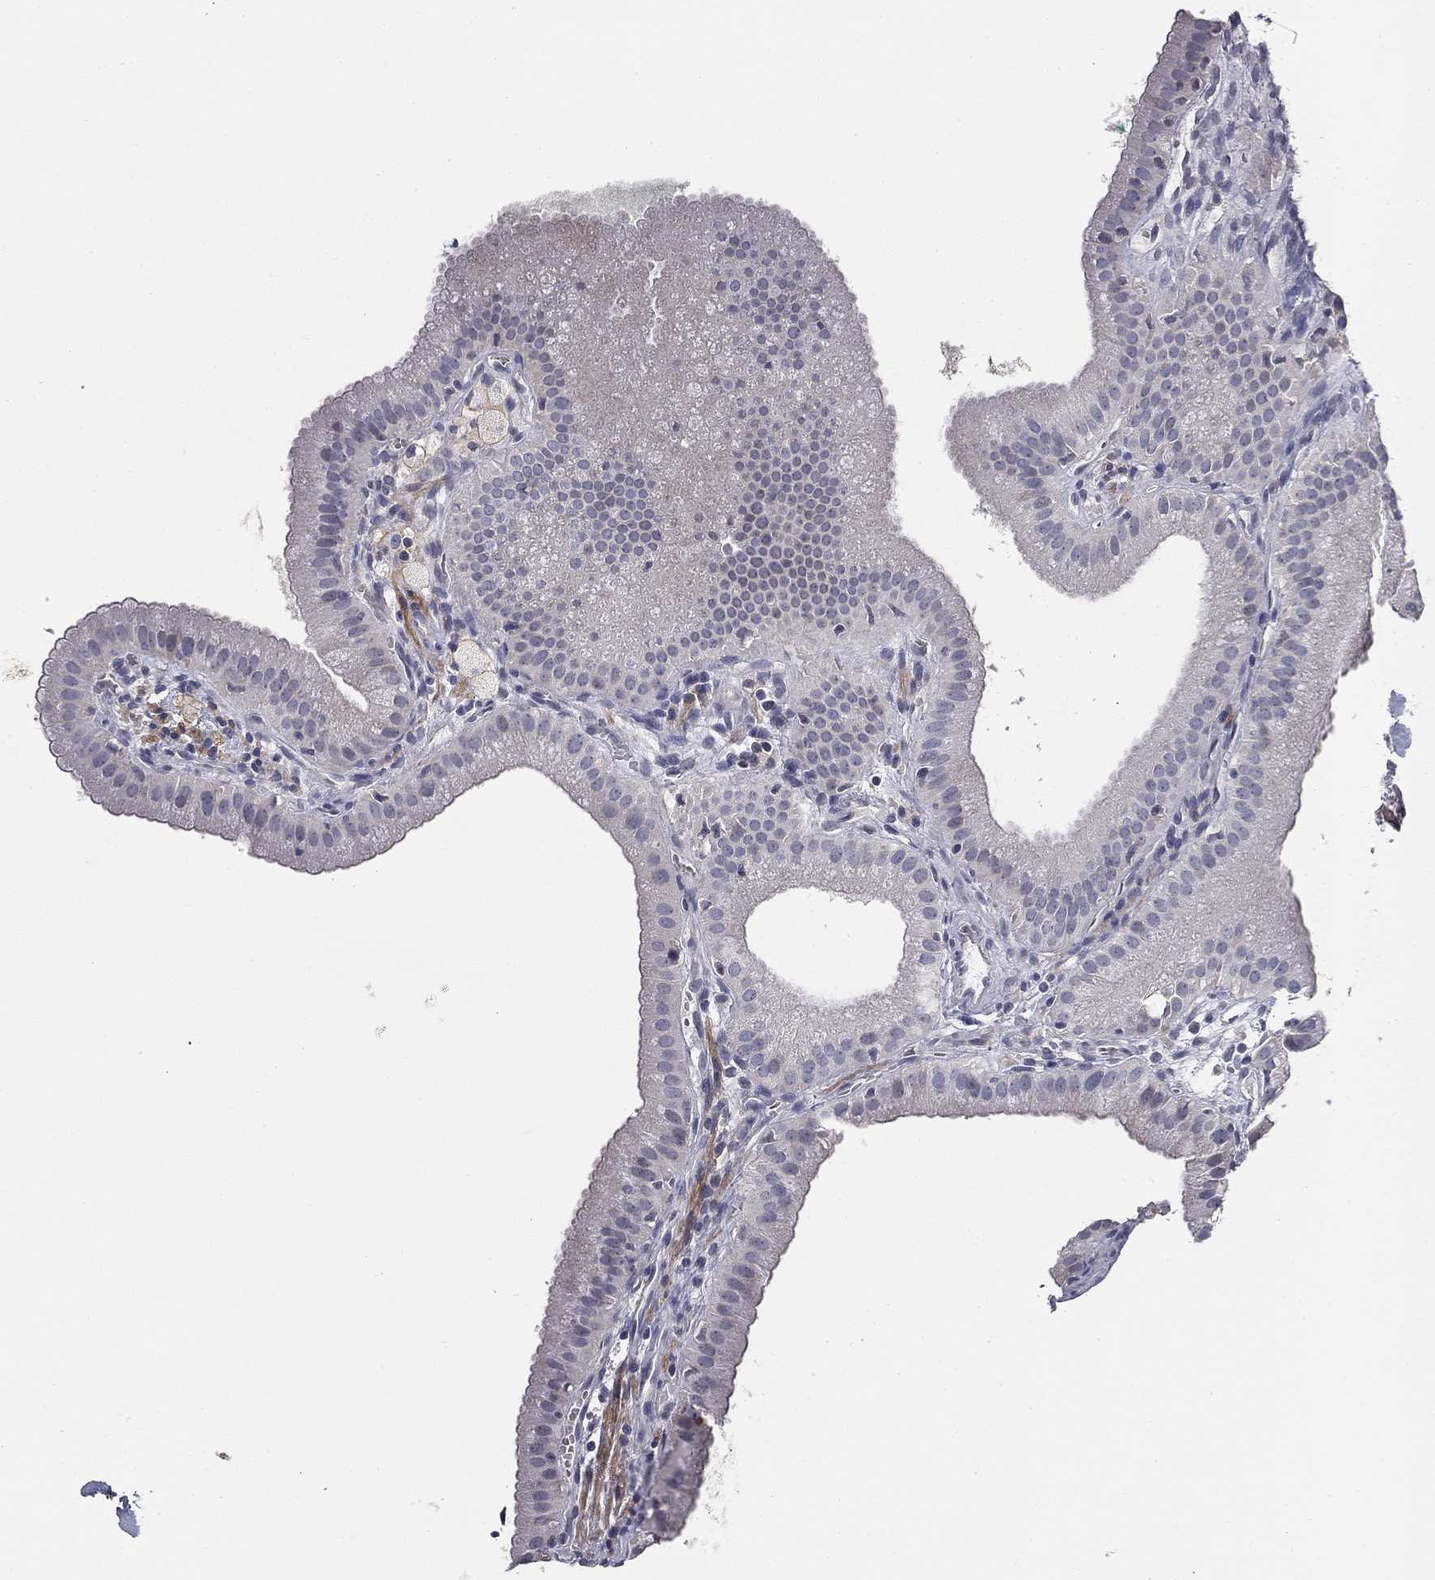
{"staining": {"intensity": "negative", "quantity": "none", "location": "none"}, "tissue": "gallbladder", "cell_type": "Glandular cells", "image_type": "normal", "snomed": [{"axis": "morphology", "description": "Normal tissue, NOS"}, {"axis": "topography", "description": "Gallbladder"}], "caption": "An immunohistochemistry (IHC) image of benign gallbladder is shown. There is no staining in glandular cells of gallbladder. Brightfield microscopy of immunohistochemistry (IHC) stained with DAB (3,3'-diaminobenzidine) (brown) and hematoxylin (blue), captured at high magnification.", "gene": "CD274", "patient": {"sex": "male", "age": 67}}